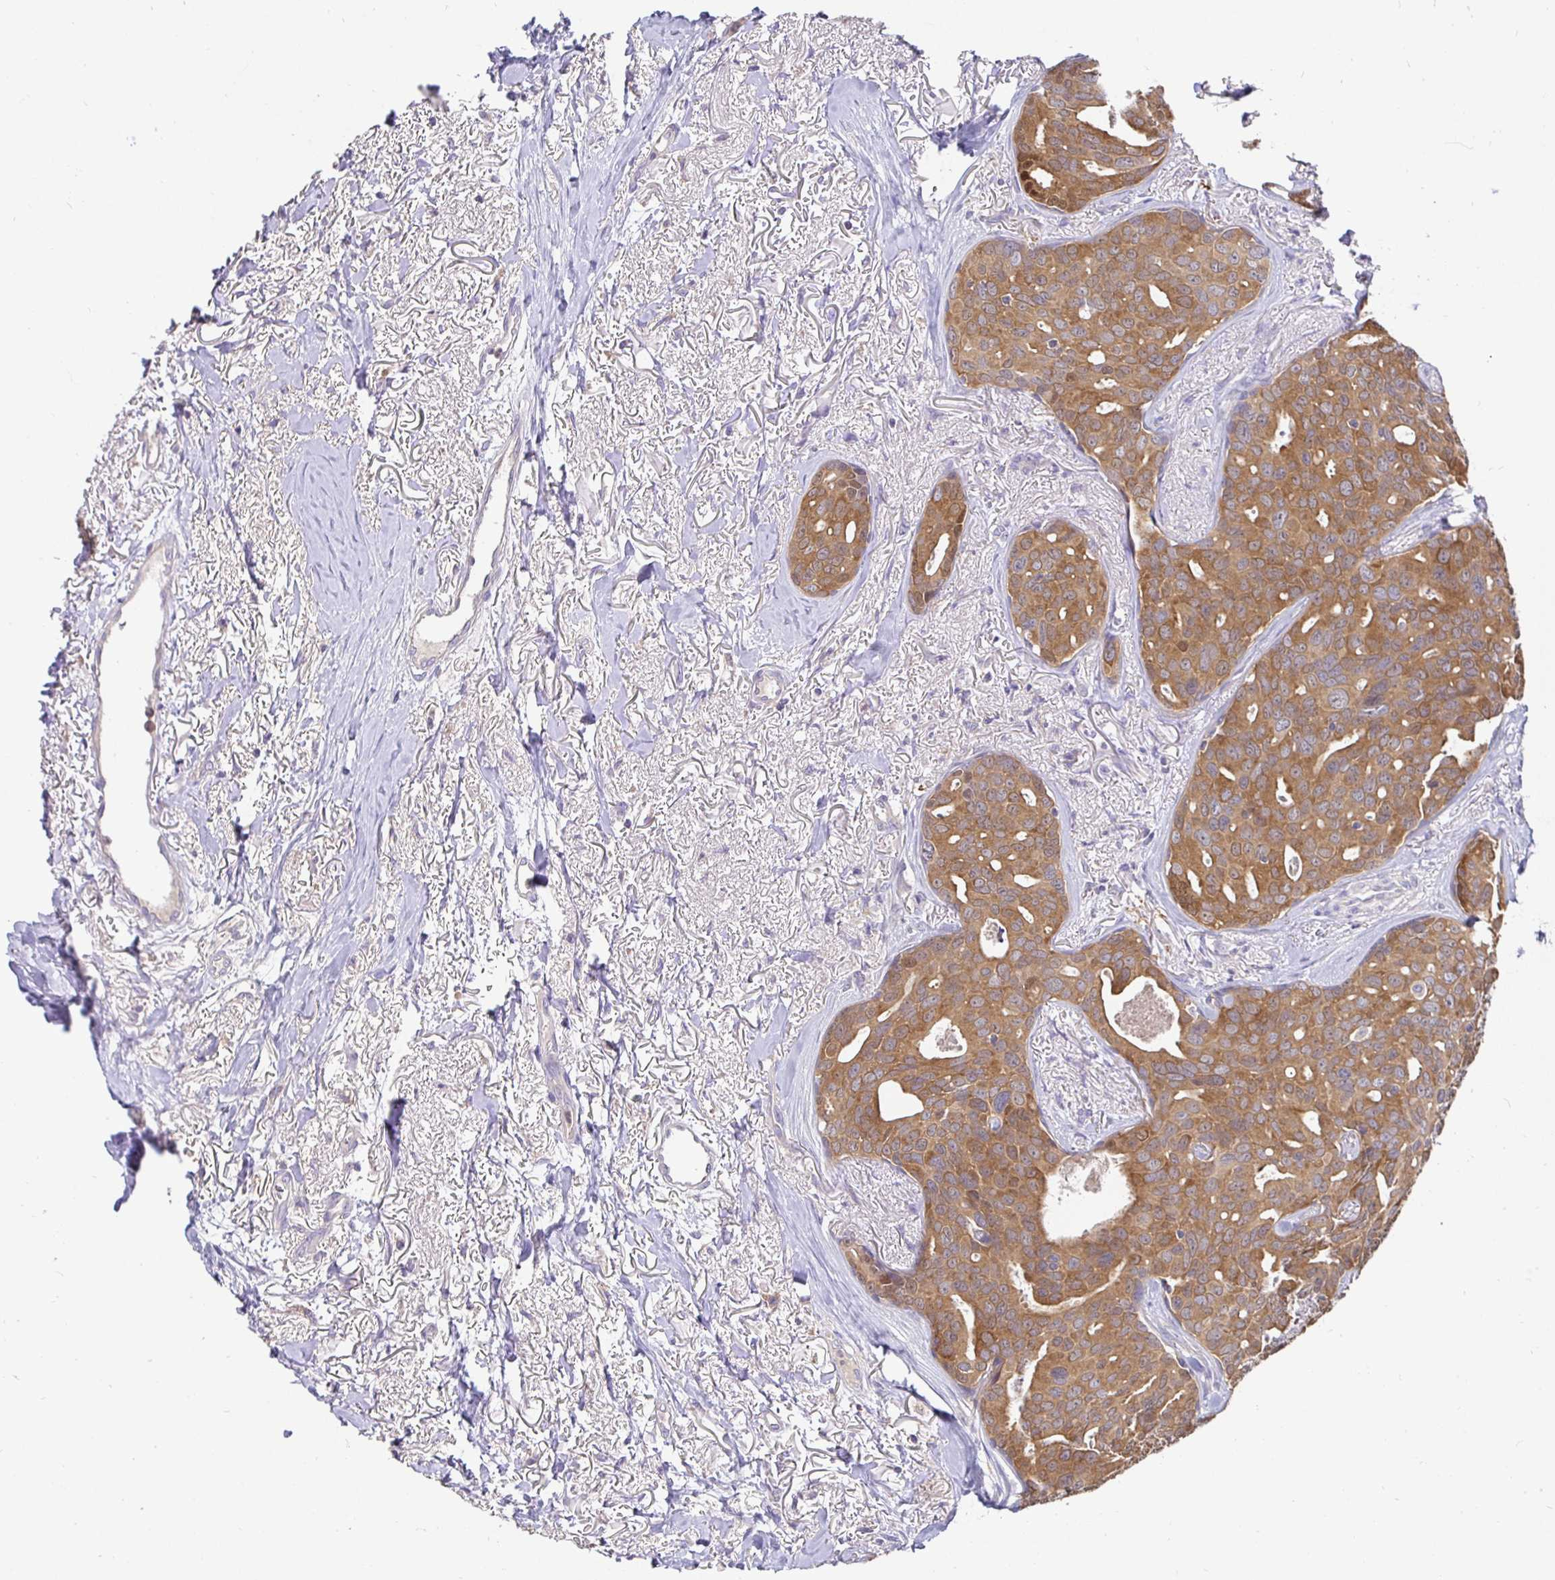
{"staining": {"intensity": "moderate", "quantity": ">75%", "location": "cytoplasmic/membranous"}, "tissue": "breast cancer", "cell_type": "Tumor cells", "image_type": "cancer", "snomed": [{"axis": "morphology", "description": "Duct carcinoma"}, {"axis": "topography", "description": "Breast"}], "caption": "Human intraductal carcinoma (breast) stained with a brown dye shows moderate cytoplasmic/membranous positive expression in about >75% of tumor cells.", "gene": "KIF21A", "patient": {"sex": "female", "age": 54}}